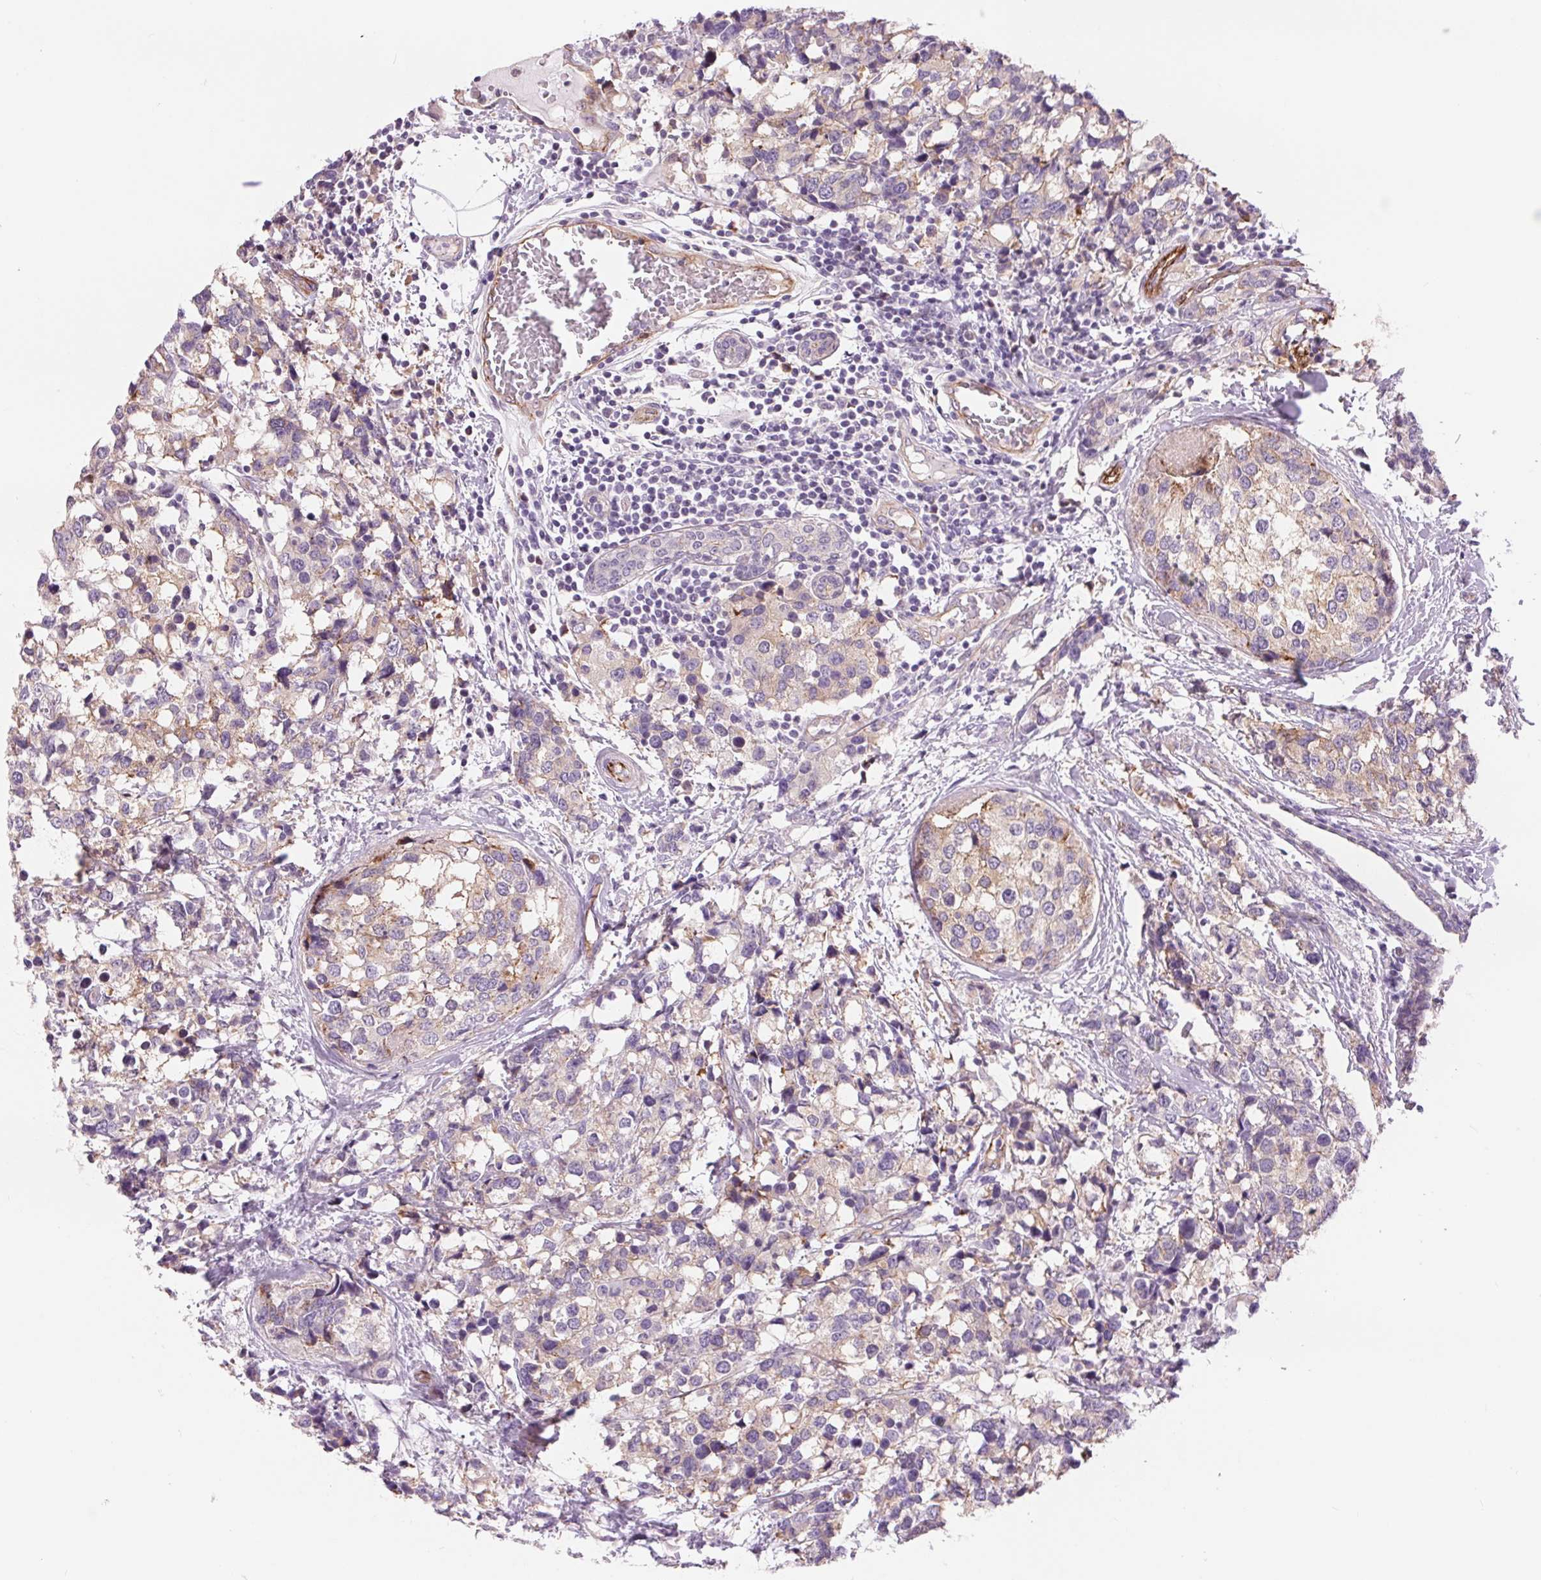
{"staining": {"intensity": "weak", "quantity": "<25%", "location": "cytoplasmic/membranous"}, "tissue": "breast cancer", "cell_type": "Tumor cells", "image_type": "cancer", "snomed": [{"axis": "morphology", "description": "Lobular carcinoma"}, {"axis": "topography", "description": "Breast"}], "caption": "High magnification brightfield microscopy of lobular carcinoma (breast) stained with DAB (brown) and counterstained with hematoxylin (blue): tumor cells show no significant positivity. (DAB (3,3'-diaminobenzidine) IHC, high magnification).", "gene": "DIXDC1", "patient": {"sex": "female", "age": 59}}